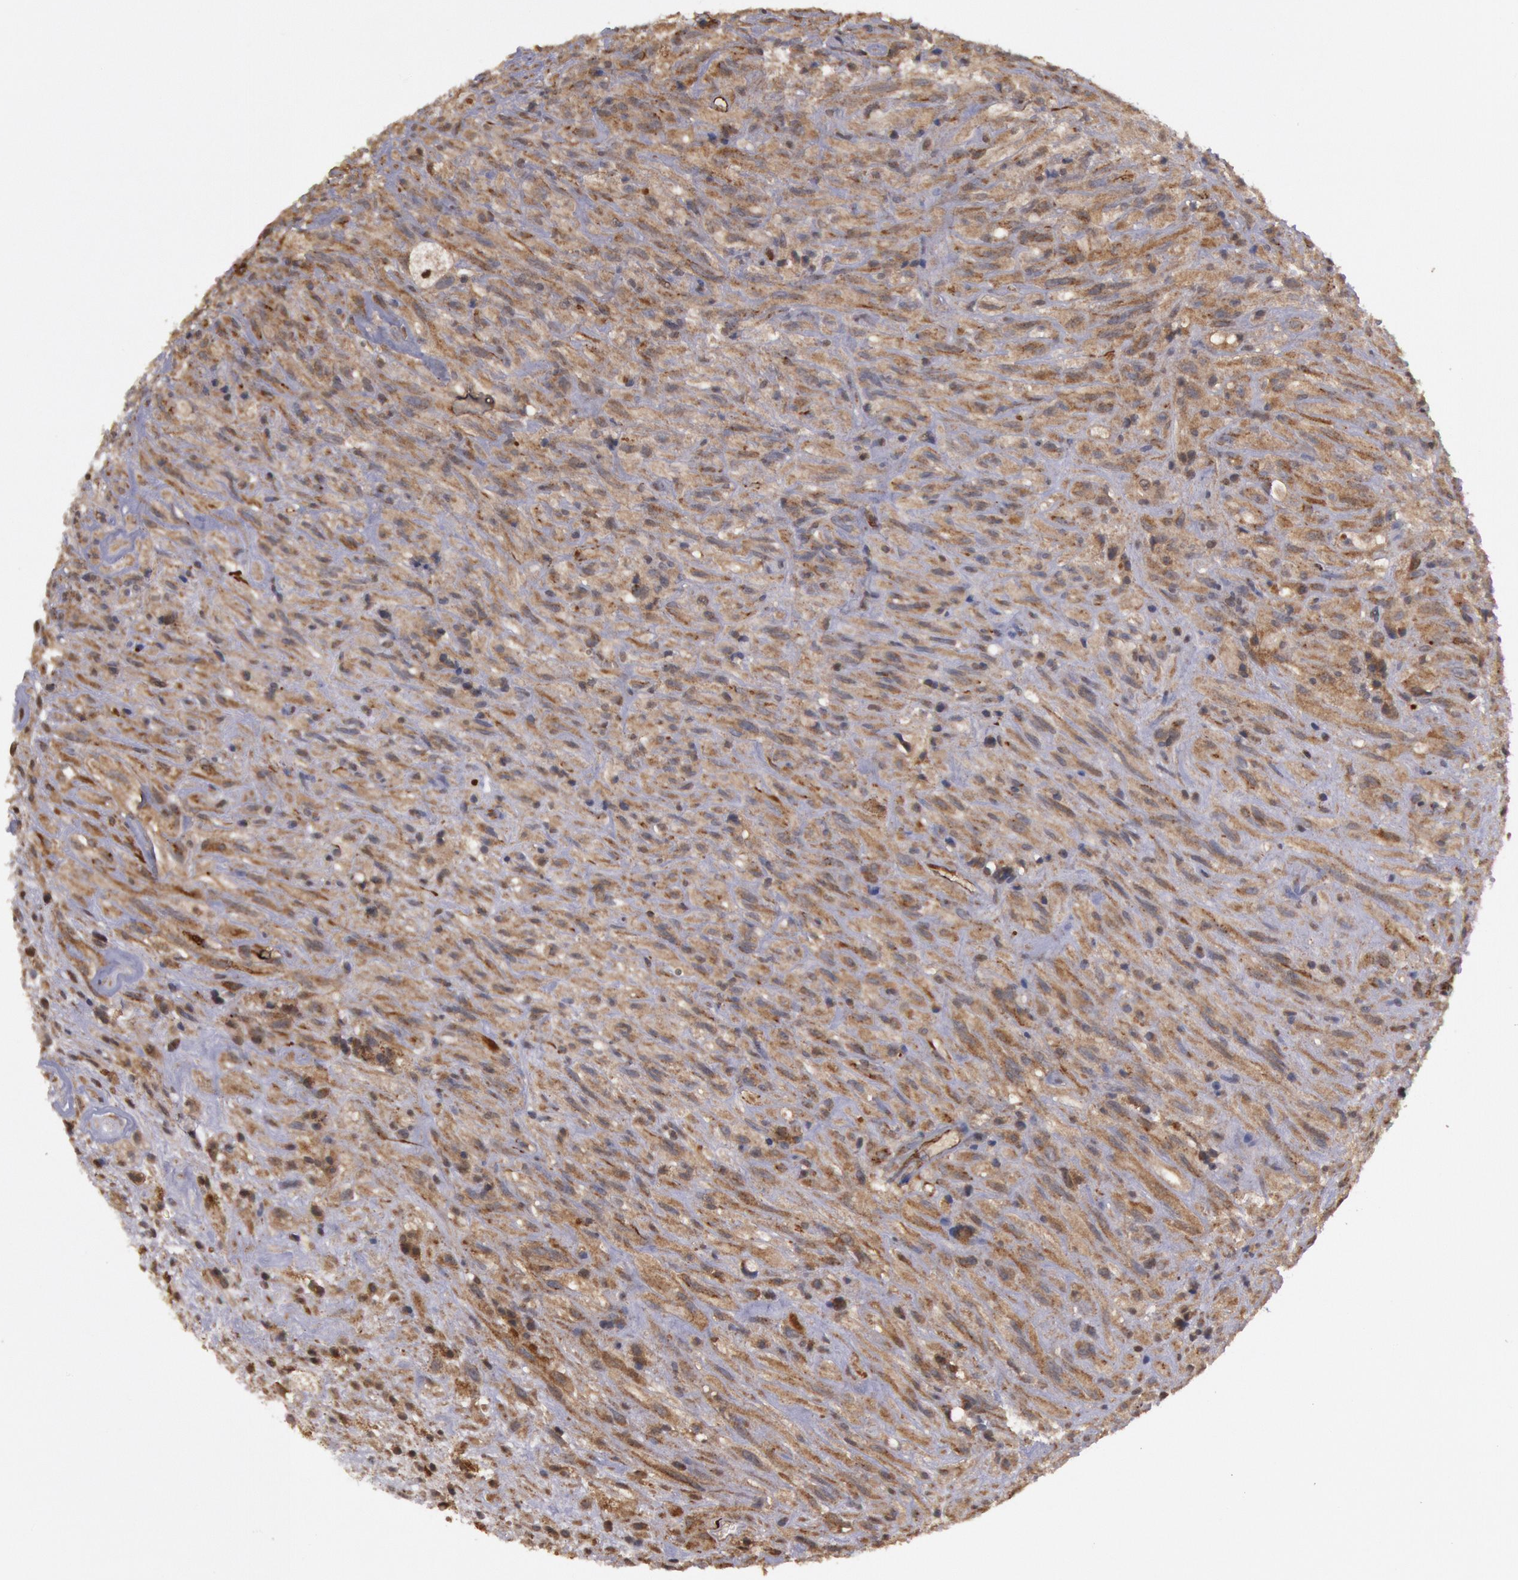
{"staining": {"intensity": "moderate", "quantity": "25%-75%", "location": "cytoplasmic/membranous"}, "tissue": "glioma", "cell_type": "Tumor cells", "image_type": "cancer", "snomed": [{"axis": "morphology", "description": "Glioma, malignant, High grade"}, {"axis": "topography", "description": "Brain"}], "caption": "IHC histopathology image of neoplastic tissue: malignant glioma (high-grade) stained using immunohistochemistry (IHC) exhibits medium levels of moderate protein expression localized specifically in the cytoplasmic/membranous of tumor cells, appearing as a cytoplasmic/membranous brown color.", "gene": "USP14", "patient": {"sex": "male", "age": 48}}